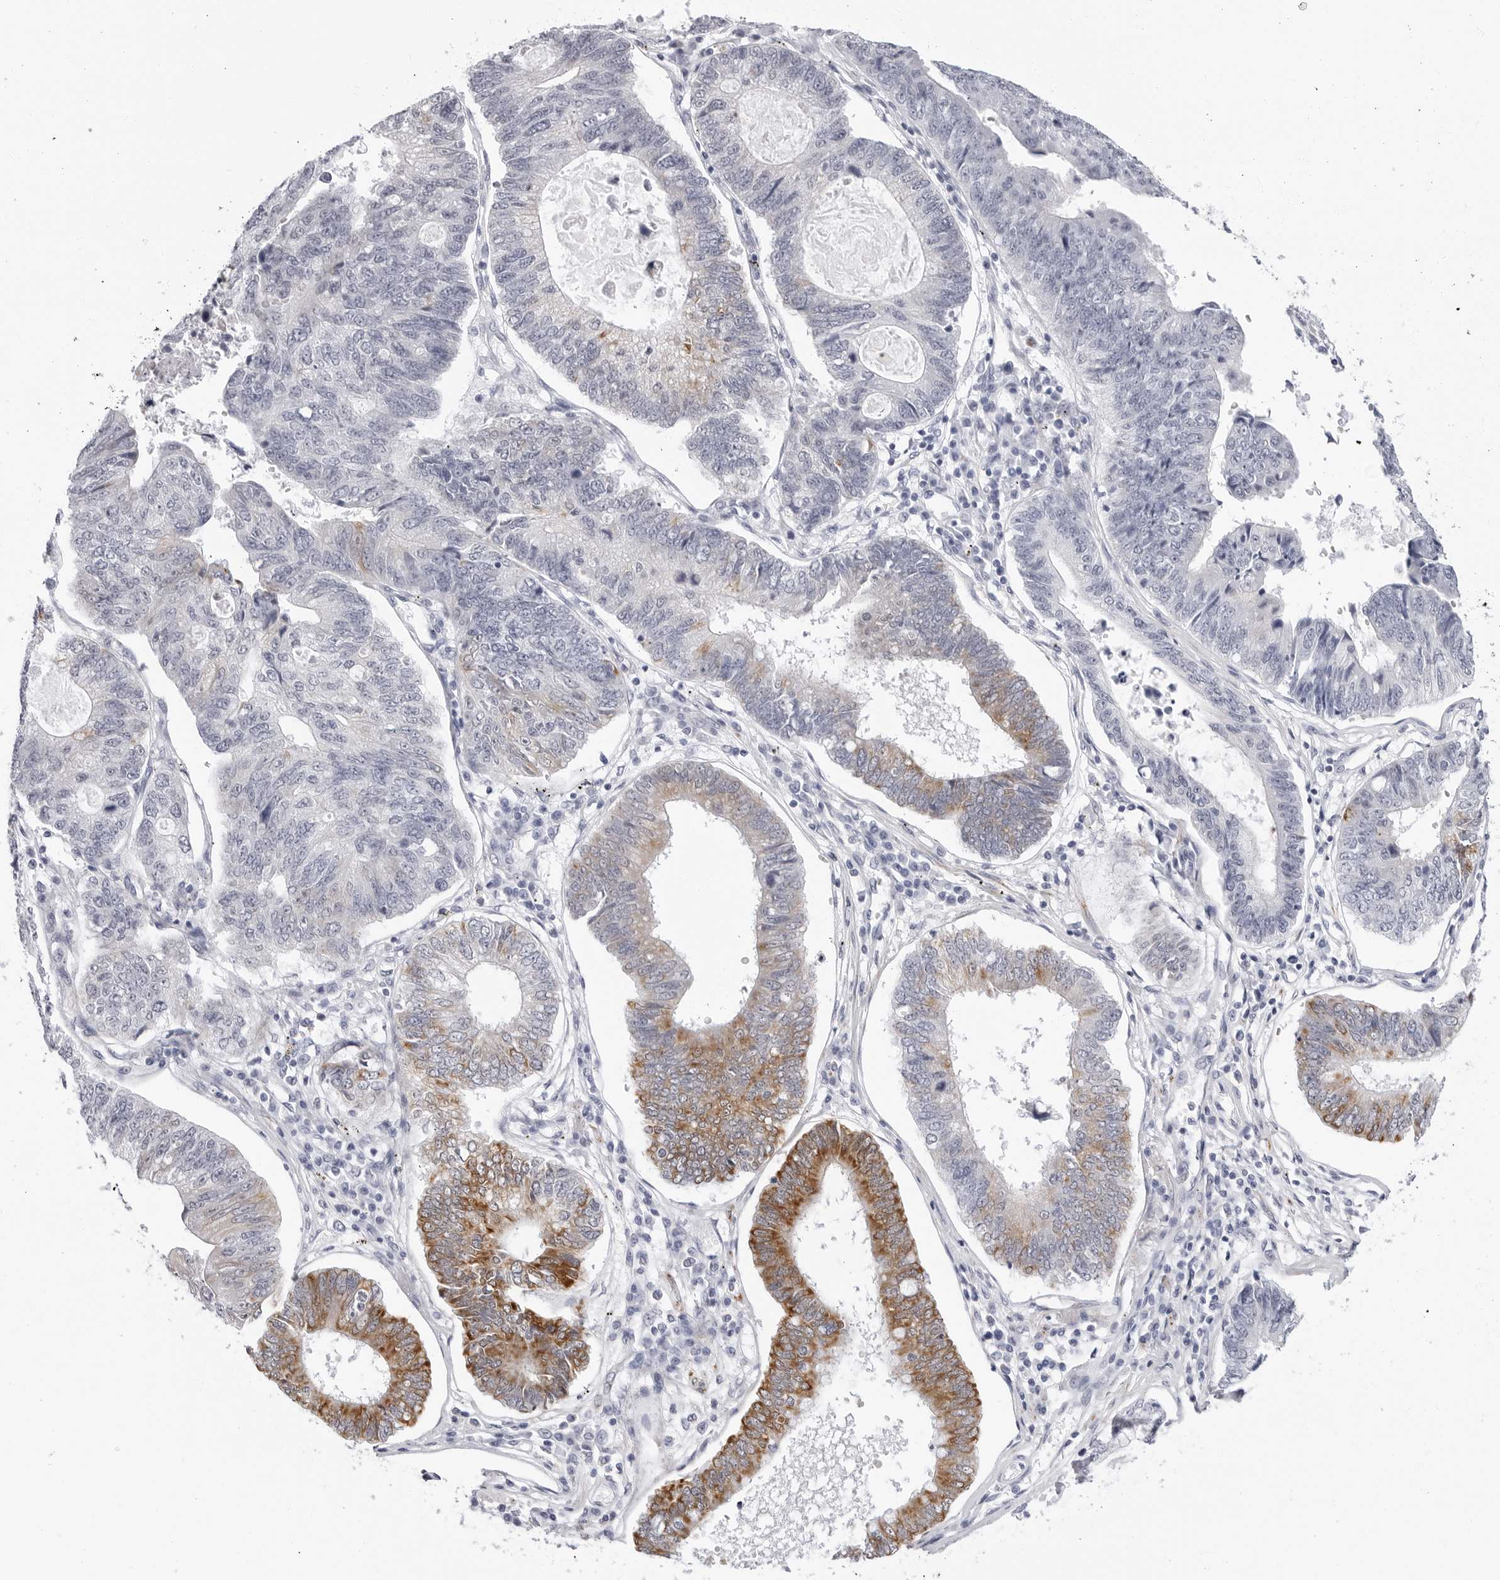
{"staining": {"intensity": "moderate", "quantity": "<25%", "location": "cytoplasmic/membranous"}, "tissue": "stomach cancer", "cell_type": "Tumor cells", "image_type": "cancer", "snomed": [{"axis": "morphology", "description": "Adenocarcinoma, NOS"}, {"axis": "topography", "description": "Stomach"}], "caption": "Stomach cancer stained with a protein marker exhibits moderate staining in tumor cells.", "gene": "ERICH3", "patient": {"sex": "male", "age": 59}}